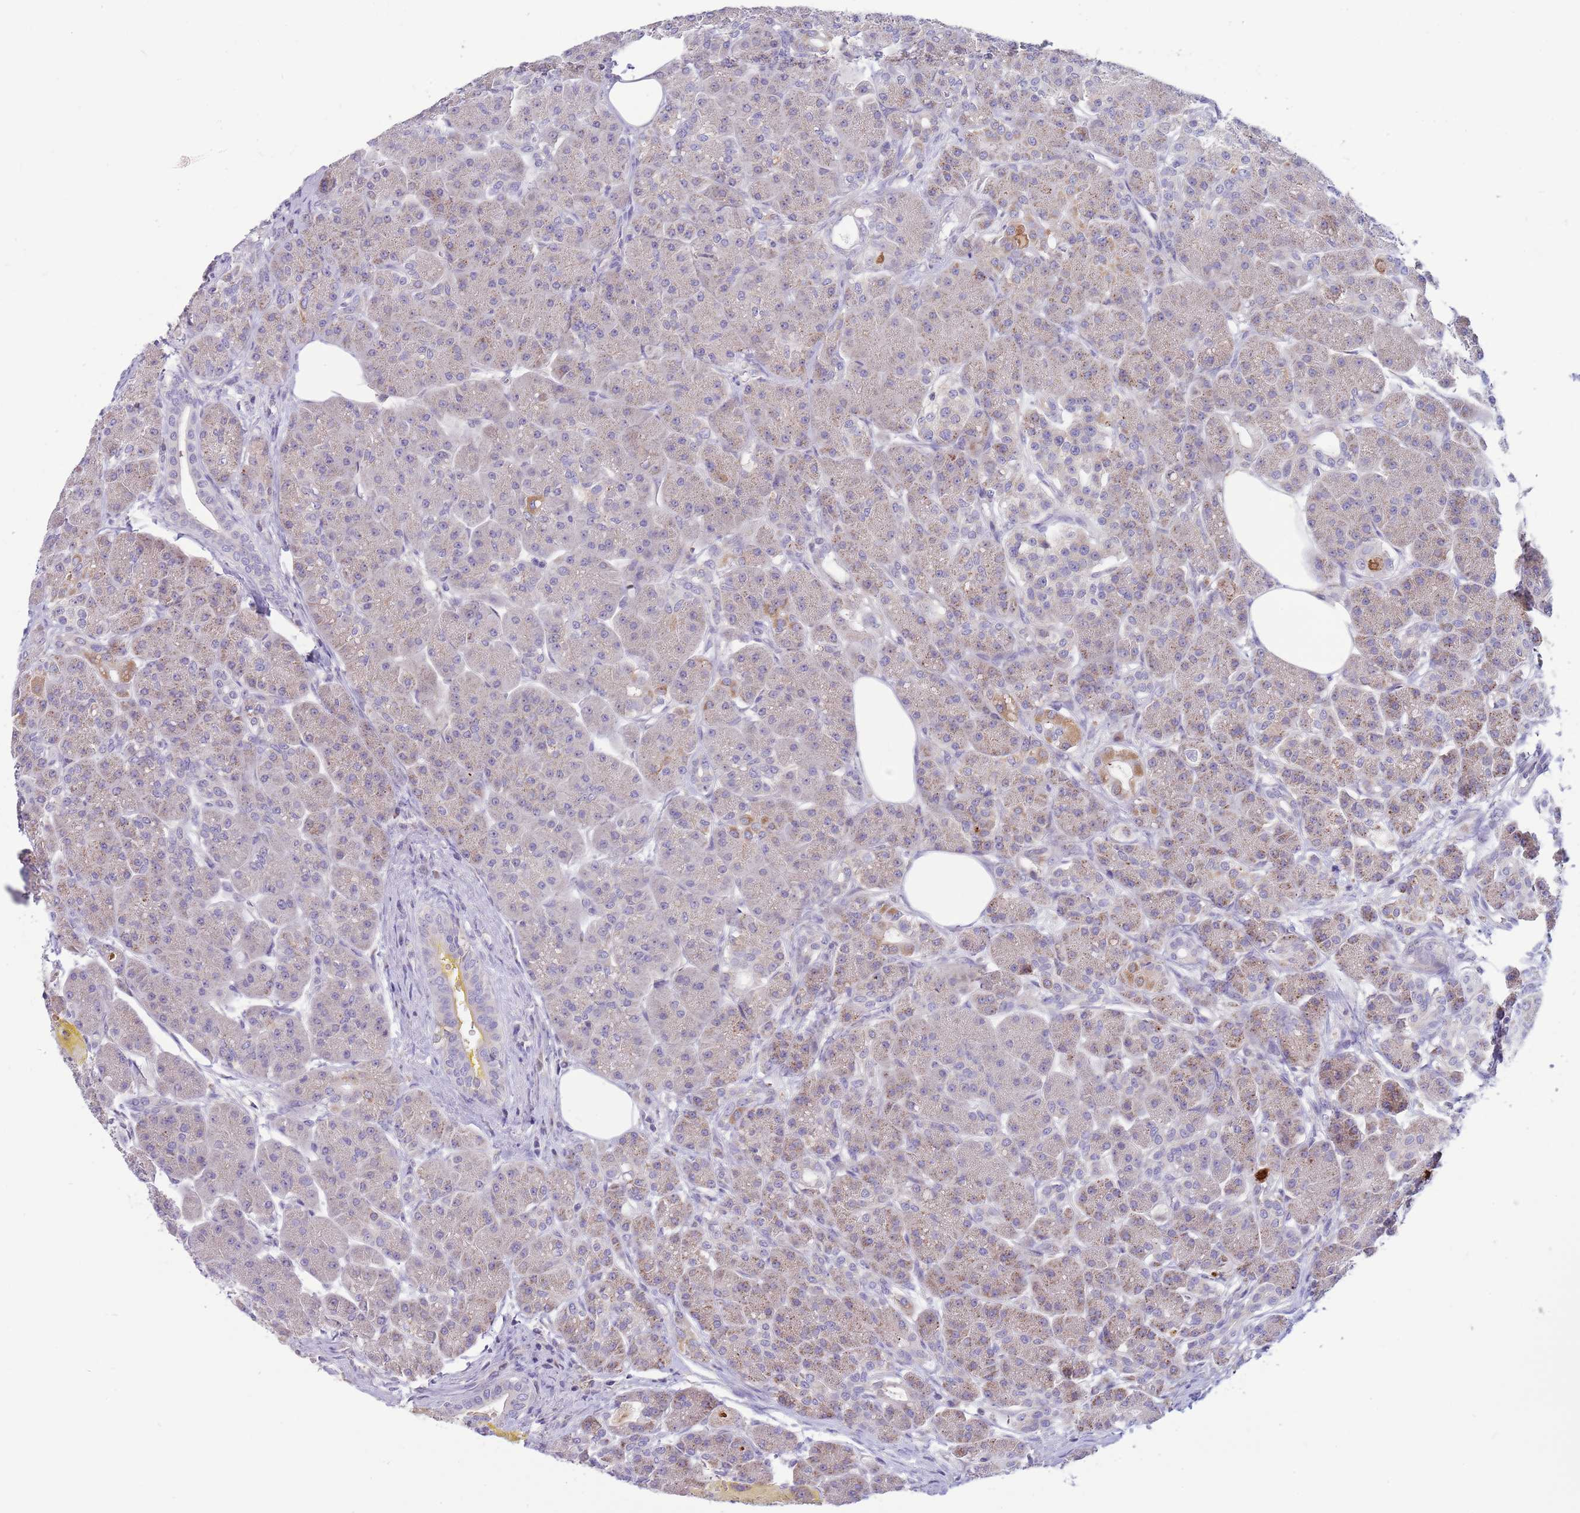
{"staining": {"intensity": "moderate", "quantity": "25%-75%", "location": "cytoplasmic/membranous"}, "tissue": "pancreas", "cell_type": "Exocrine glandular cells", "image_type": "normal", "snomed": [{"axis": "morphology", "description": "Normal tissue, NOS"}, {"axis": "topography", "description": "Pancreas"}], "caption": "The histopathology image reveals immunohistochemical staining of unremarkable pancreas. There is moderate cytoplasmic/membranous expression is identified in approximately 25%-75% of exocrine glandular cells.", "gene": "DDHD1", "patient": {"sex": "male", "age": 63}}